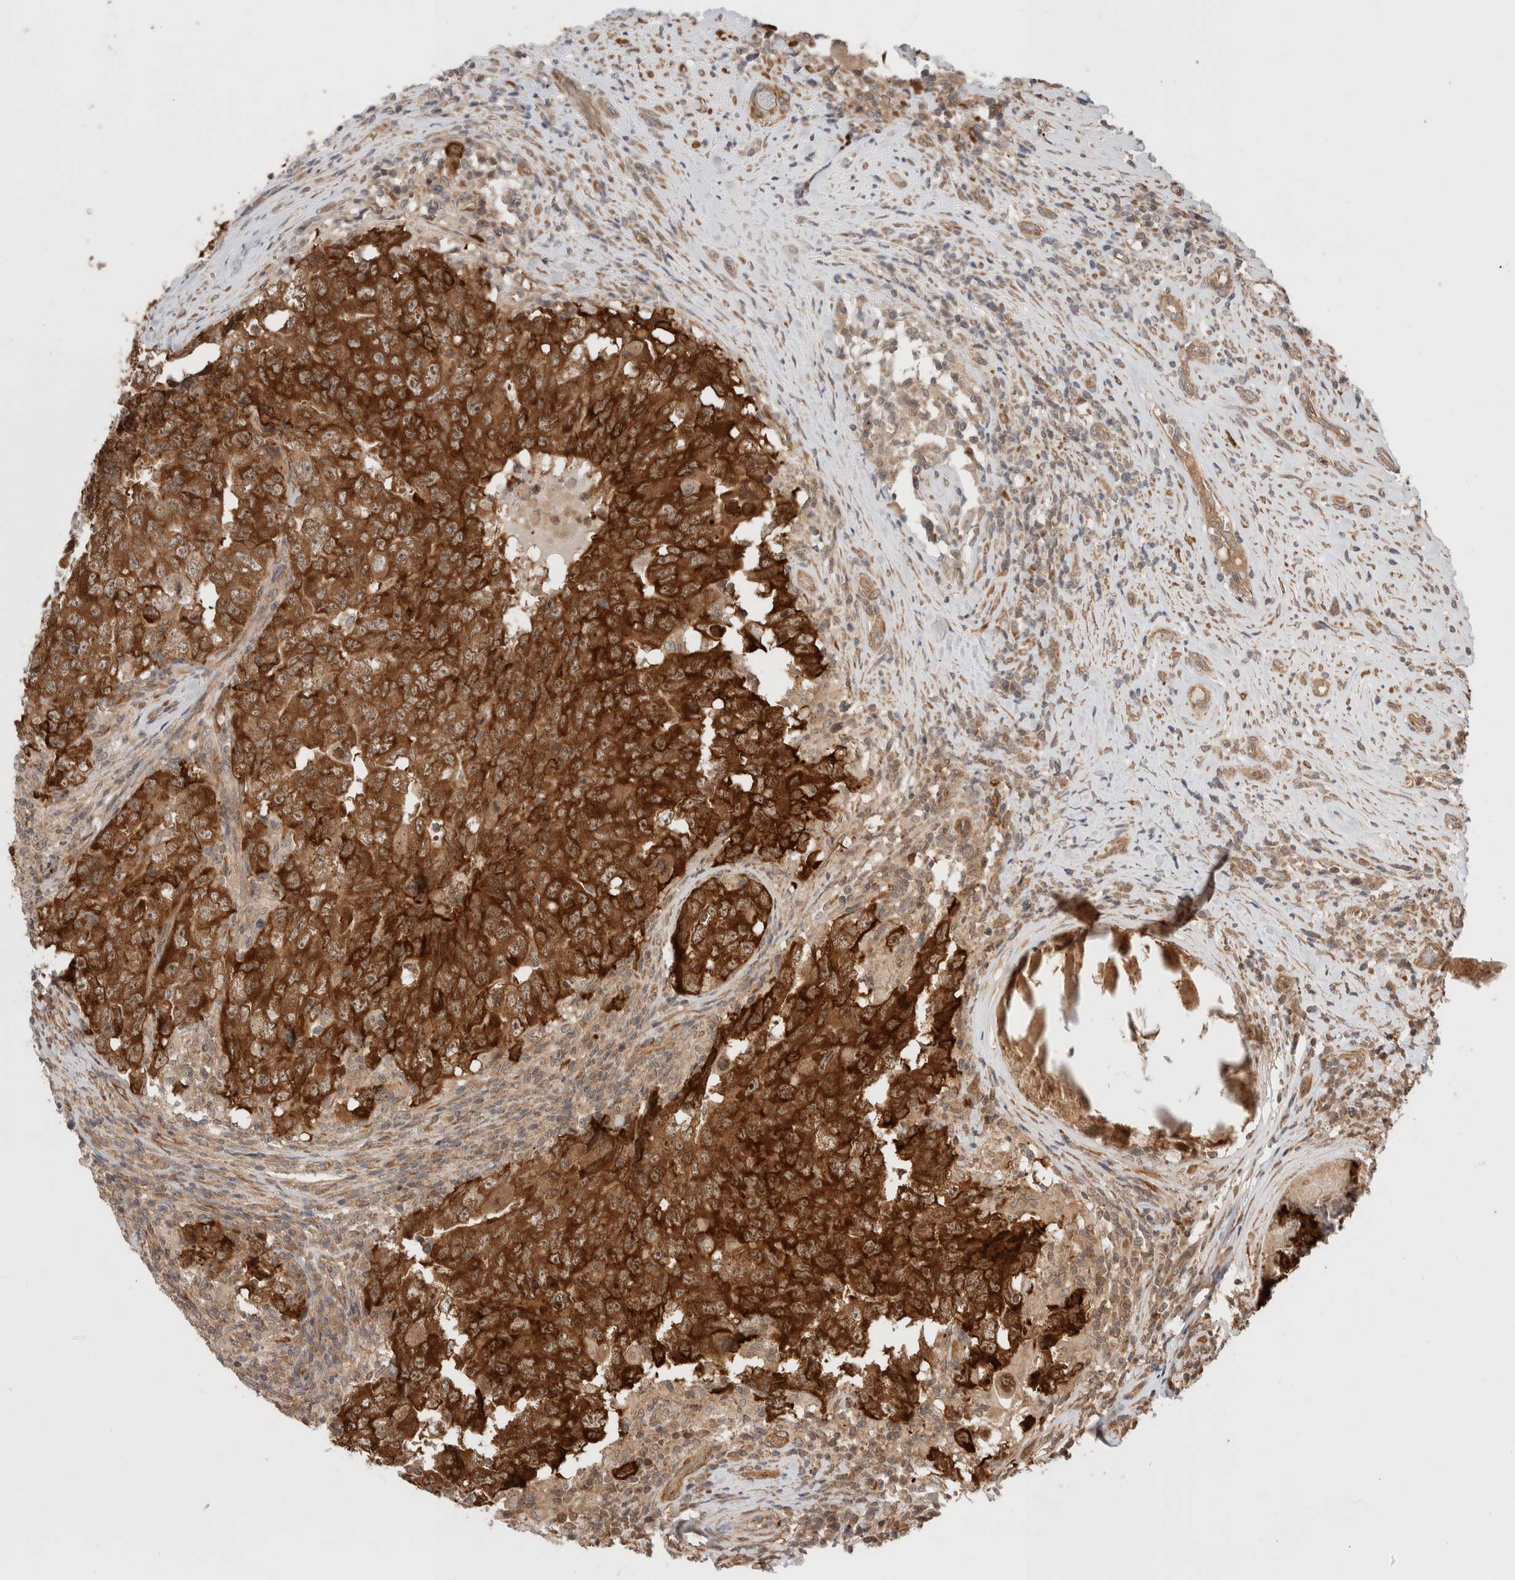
{"staining": {"intensity": "strong", "quantity": ">75%", "location": "cytoplasmic/membranous"}, "tissue": "testis cancer", "cell_type": "Tumor cells", "image_type": "cancer", "snomed": [{"axis": "morphology", "description": "Carcinoma, Embryonal, NOS"}, {"axis": "topography", "description": "Testis"}], "caption": "Immunohistochemistry staining of testis embryonal carcinoma, which exhibits high levels of strong cytoplasmic/membranous expression in approximately >75% of tumor cells indicating strong cytoplasmic/membranous protein staining. The staining was performed using DAB (3,3'-diaminobenzidine) (brown) for protein detection and nuclei were counterstained in hematoxylin (blue).", "gene": "ZNF649", "patient": {"sex": "male", "age": 26}}